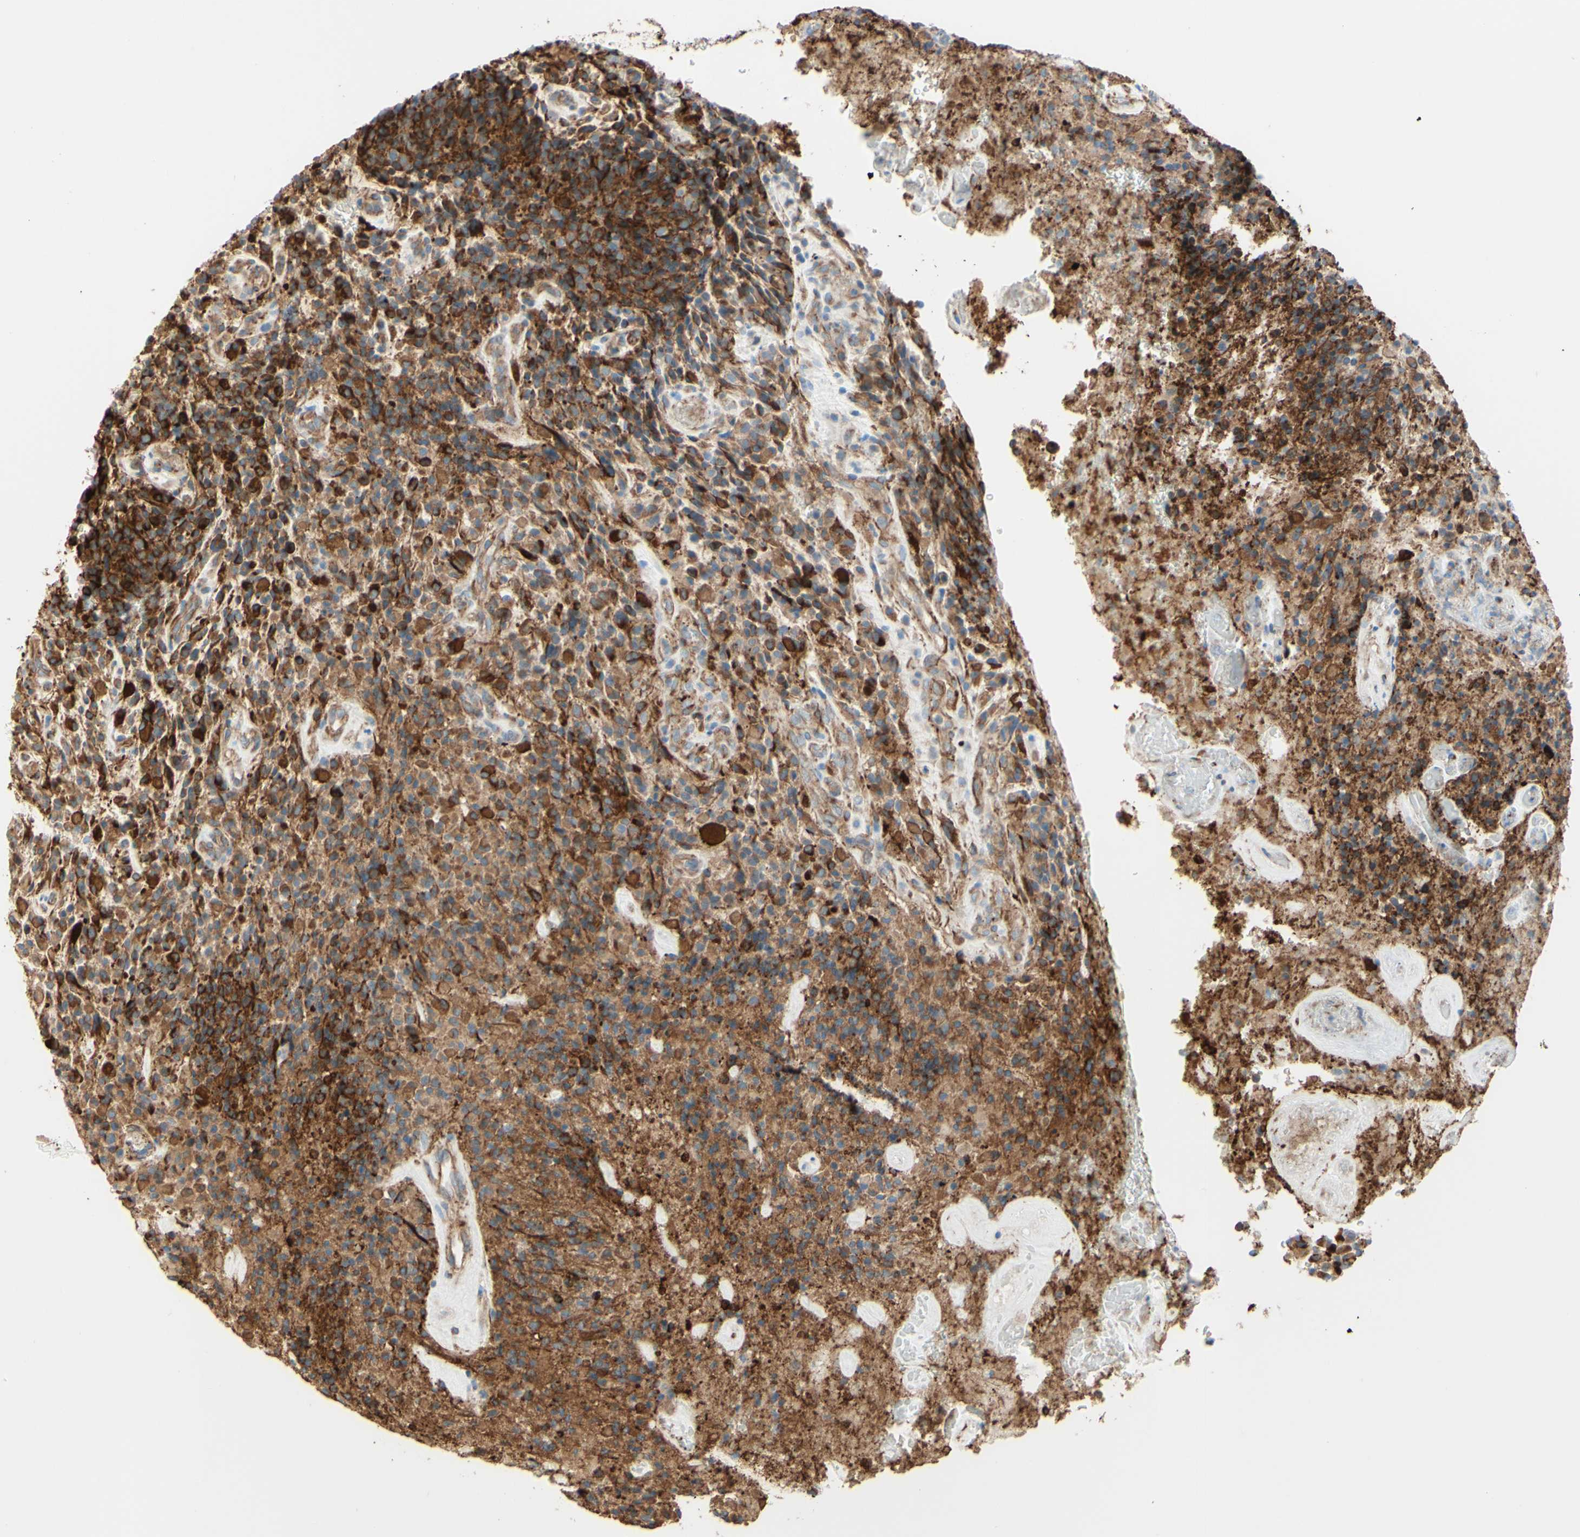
{"staining": {"intensity": "moderate", "quantity": ">75%", "location": "cytoplasmic/membranous"}, "tissue": "glioma", "cell_type": "Tumor cells", "image_type": "cancer", "snomed": [{"axis": "morphology", "description": "Glioma, malignant, High grade"}, {"axis": "topography", "description": "Brain"}], "caption": "A micrograph of glioma stained for a protein shows moderate cytoplasmic/membranous brown staining in tumor cells.", "gene": "ENDOD1", "patient": {"sex": "male", "age": 71}}